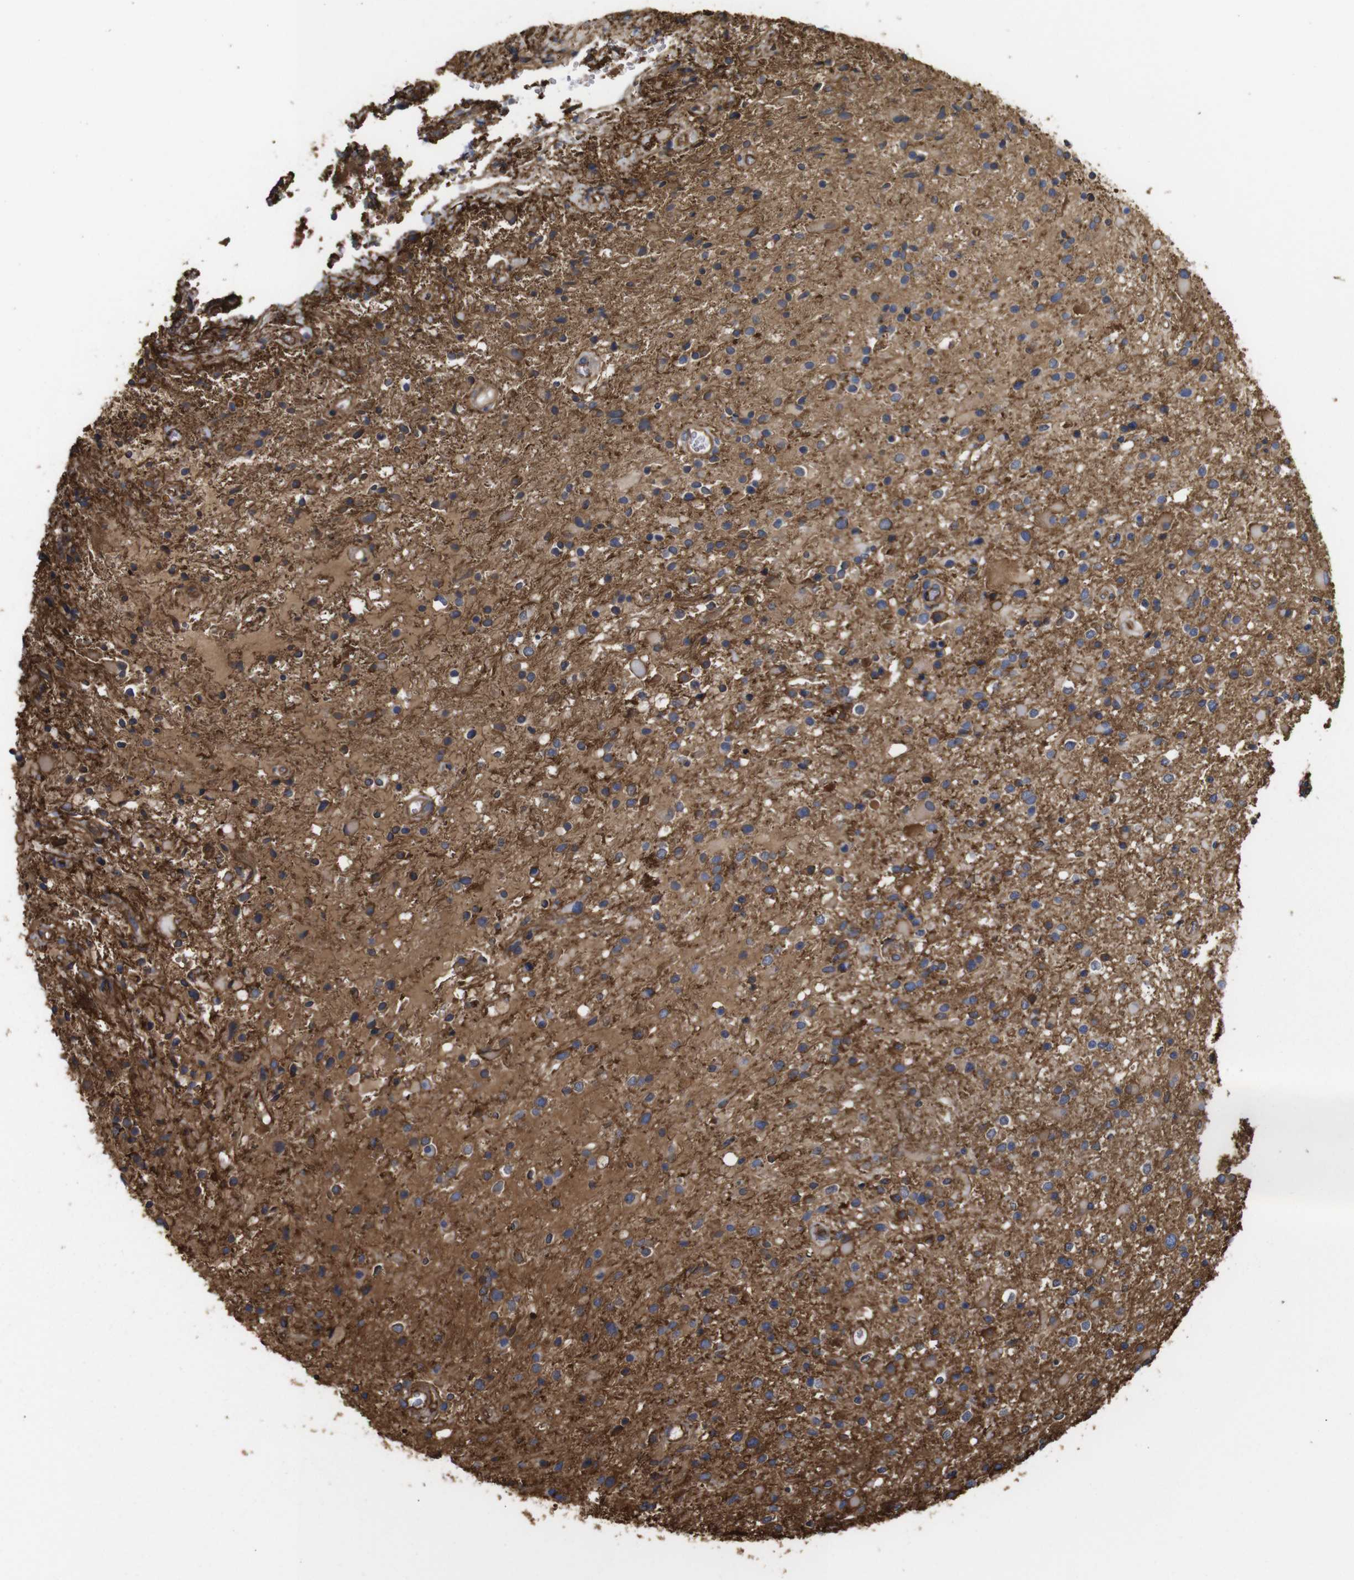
{"staining": {"intensity": "moderate", "quantity": "<25%", "location": "cytoplasmic/membranous"}, "tissue": "glioma", "cell_type": "Tumor cells", "image_type": "cancer", "snomed": [{"axis": "morphology", "description": "Glioma, malignant, High grade"}, {"axis": "topography", "description": "Brain"}], "caption": "Glioma was stained to show a protein in brown. There is low levels of moderate cytoplasmic/membranous positivity in about <25% of tumor cells. The staining was performed using DAB (3,3'-diaminobenzidine), with brown indicating positive protein expression. Nuclei are stained blue with hematoxylin.", "gene": "SPTBN1", "patient": {"sex": "male", "age": 33}}